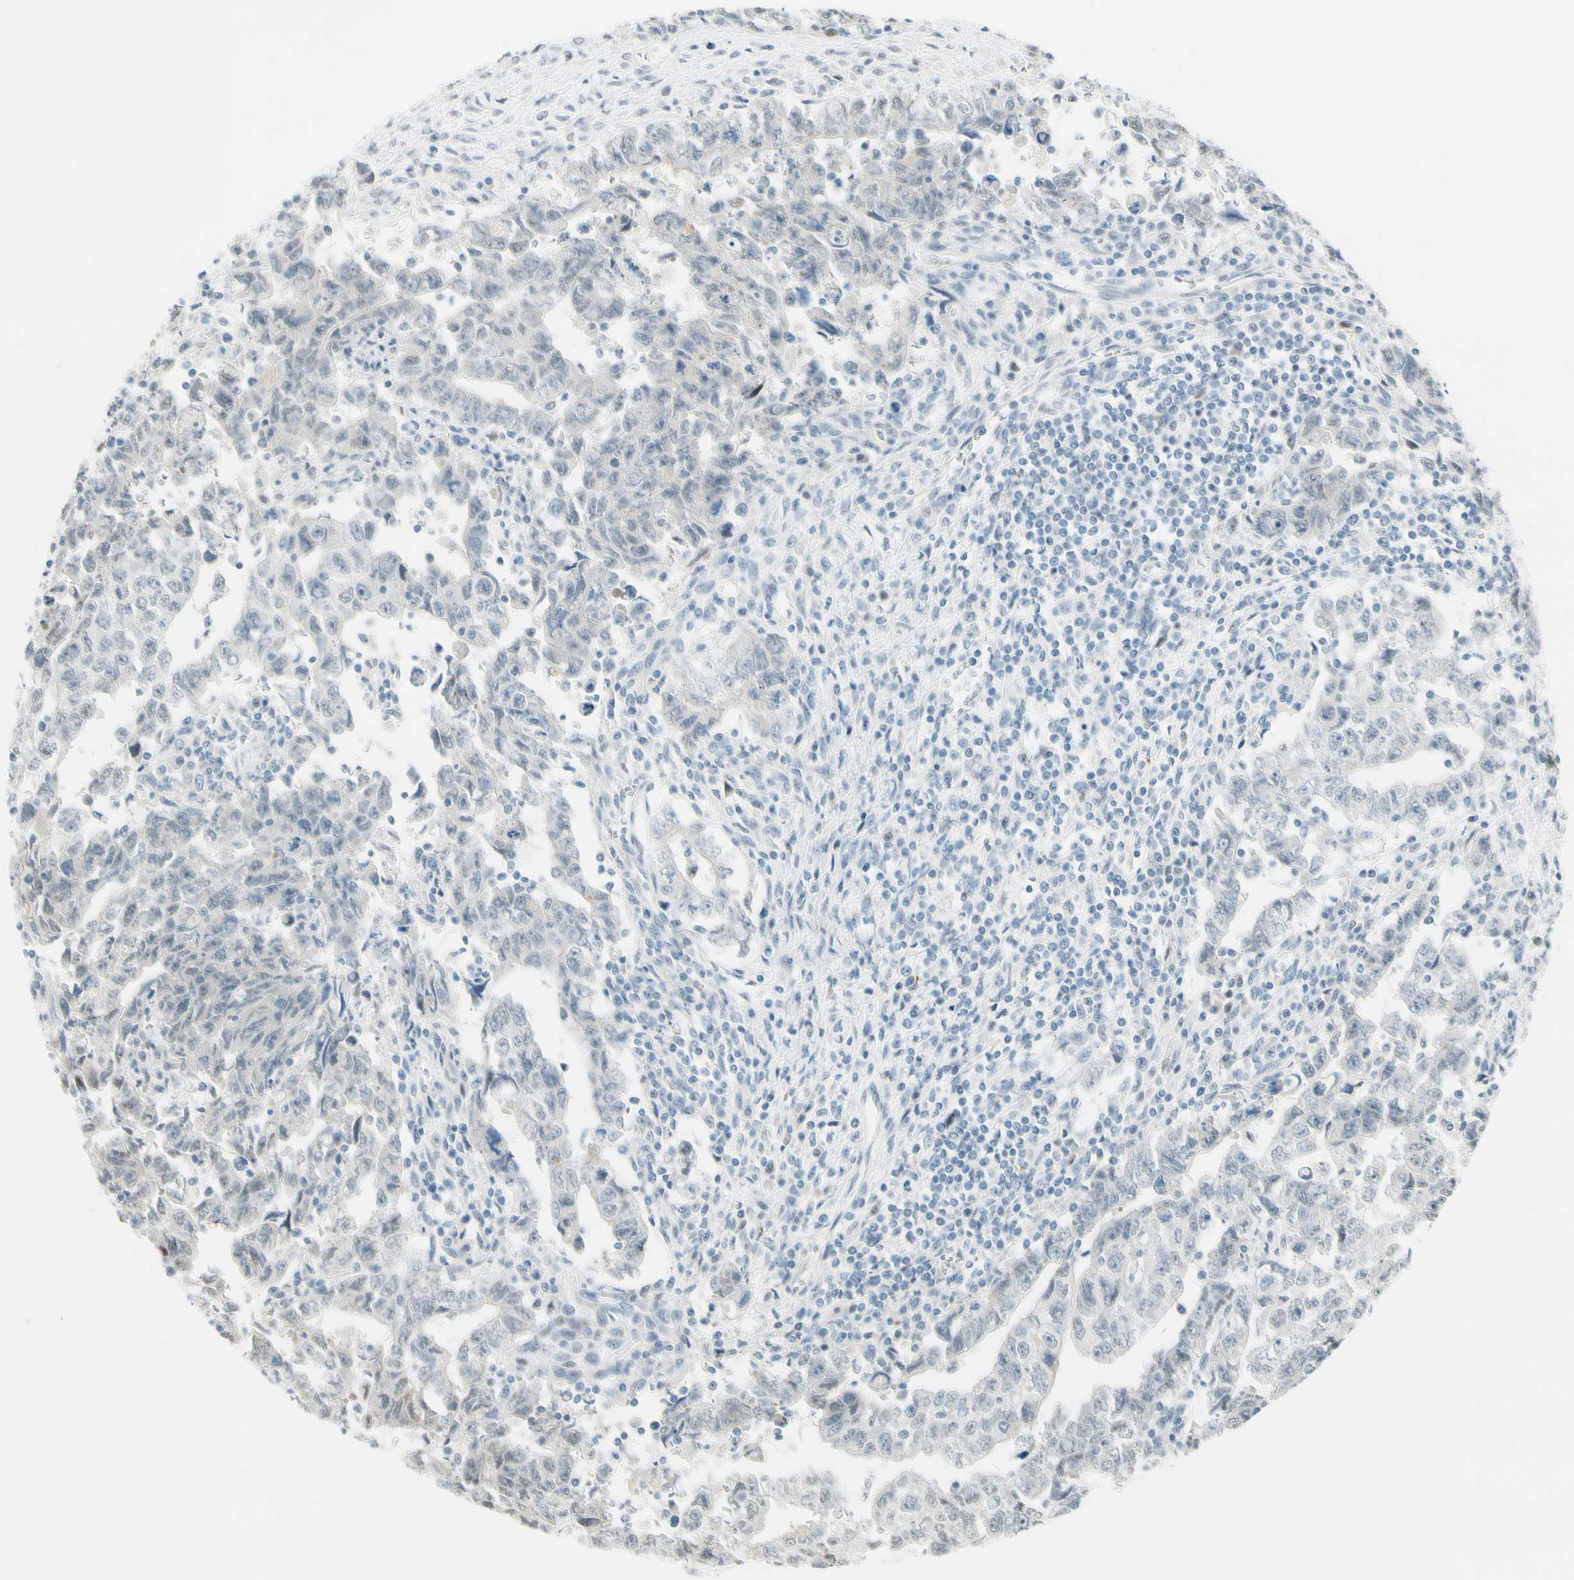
{"staining": {"intensity": "negative", "quantity": "none", "location": "none"}, "tissue": "testis cancer", "cell_type": "Tumor cells", "image_type": "cancer", "snomed": [{"axis": "morphology", "description": "Carcinoma, Embryonal, NOS"}, {"axis": "topography", "description": "Testis"}], "caption": "High magnification brightfield microscopy of testis cancer stained with DAB (3,3'-diaminobenzidine) (brown) and counterstained with hematoxylin (blue): tumor cells show no significant positivity.", "gene": "B4GALNT1", "patient": {"sex": "male", "age": 28}}